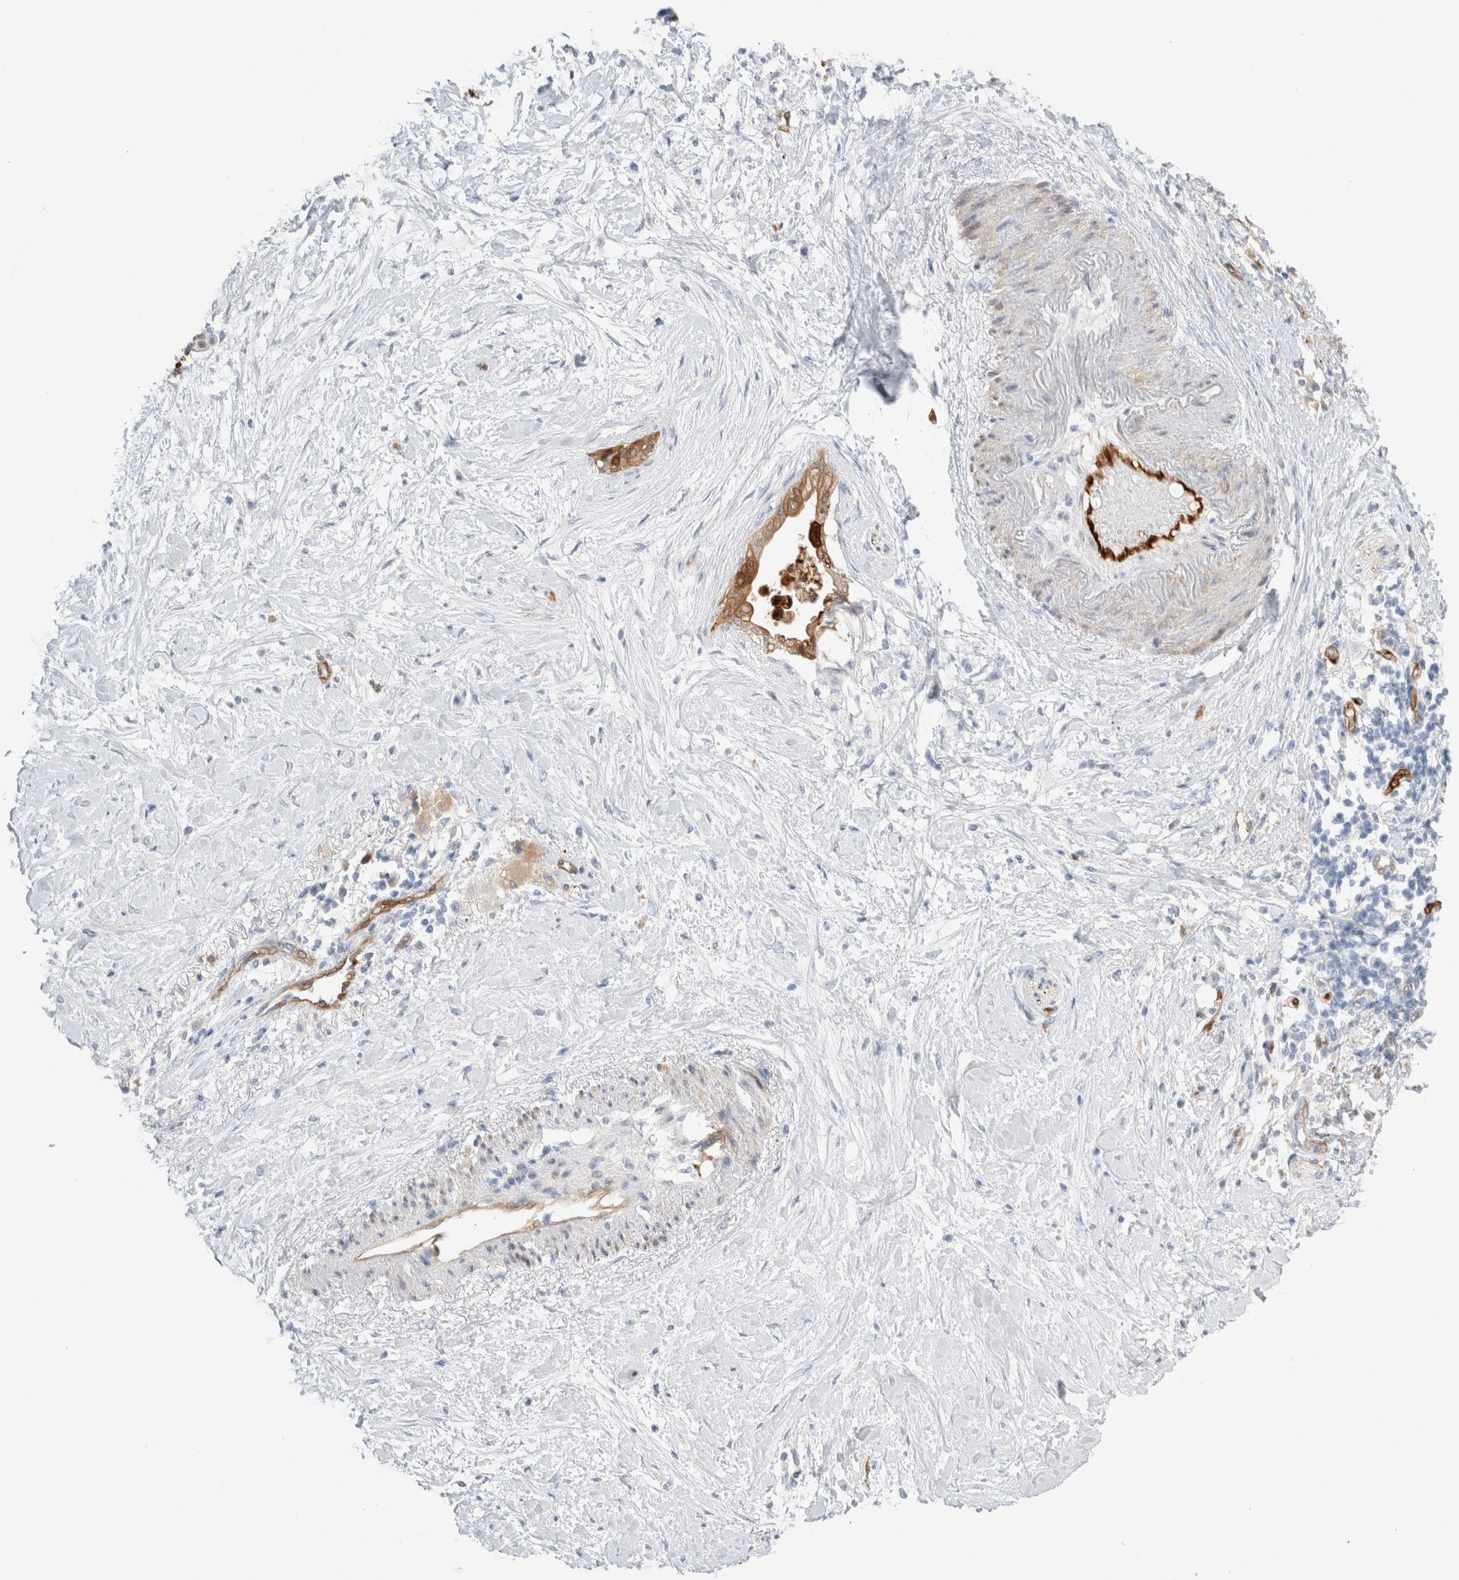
{"staining": {"intensity": "moderate", "quantity": ">75%", "location": "cytoplasmic/membranous"}, "tissue": "pancreatic cancer", "cell_type": "Tumor cells", "image_type": "cancer", "snomed": [{"axis": "morphology", "description": "Normal tissue, NOS"}, {"axis": "morphology", "description": "Adenocarcinoma, NOS"}, {"axis": "topography", "description": "Pancreas"}, {"axis": "topography", "description": "Duodenum"}], "caption": "This histopathology image shows pancreatic adenocarcinoma stained with immunohistochemistry to label a protein in brown. The cytoplasmic/membranous of tumor cells show moderate positivity for the protein. Nuclei are counter-stained blue.", "gene": "NAPEPLD", "patient": {"sex": "female", "age": 60}}